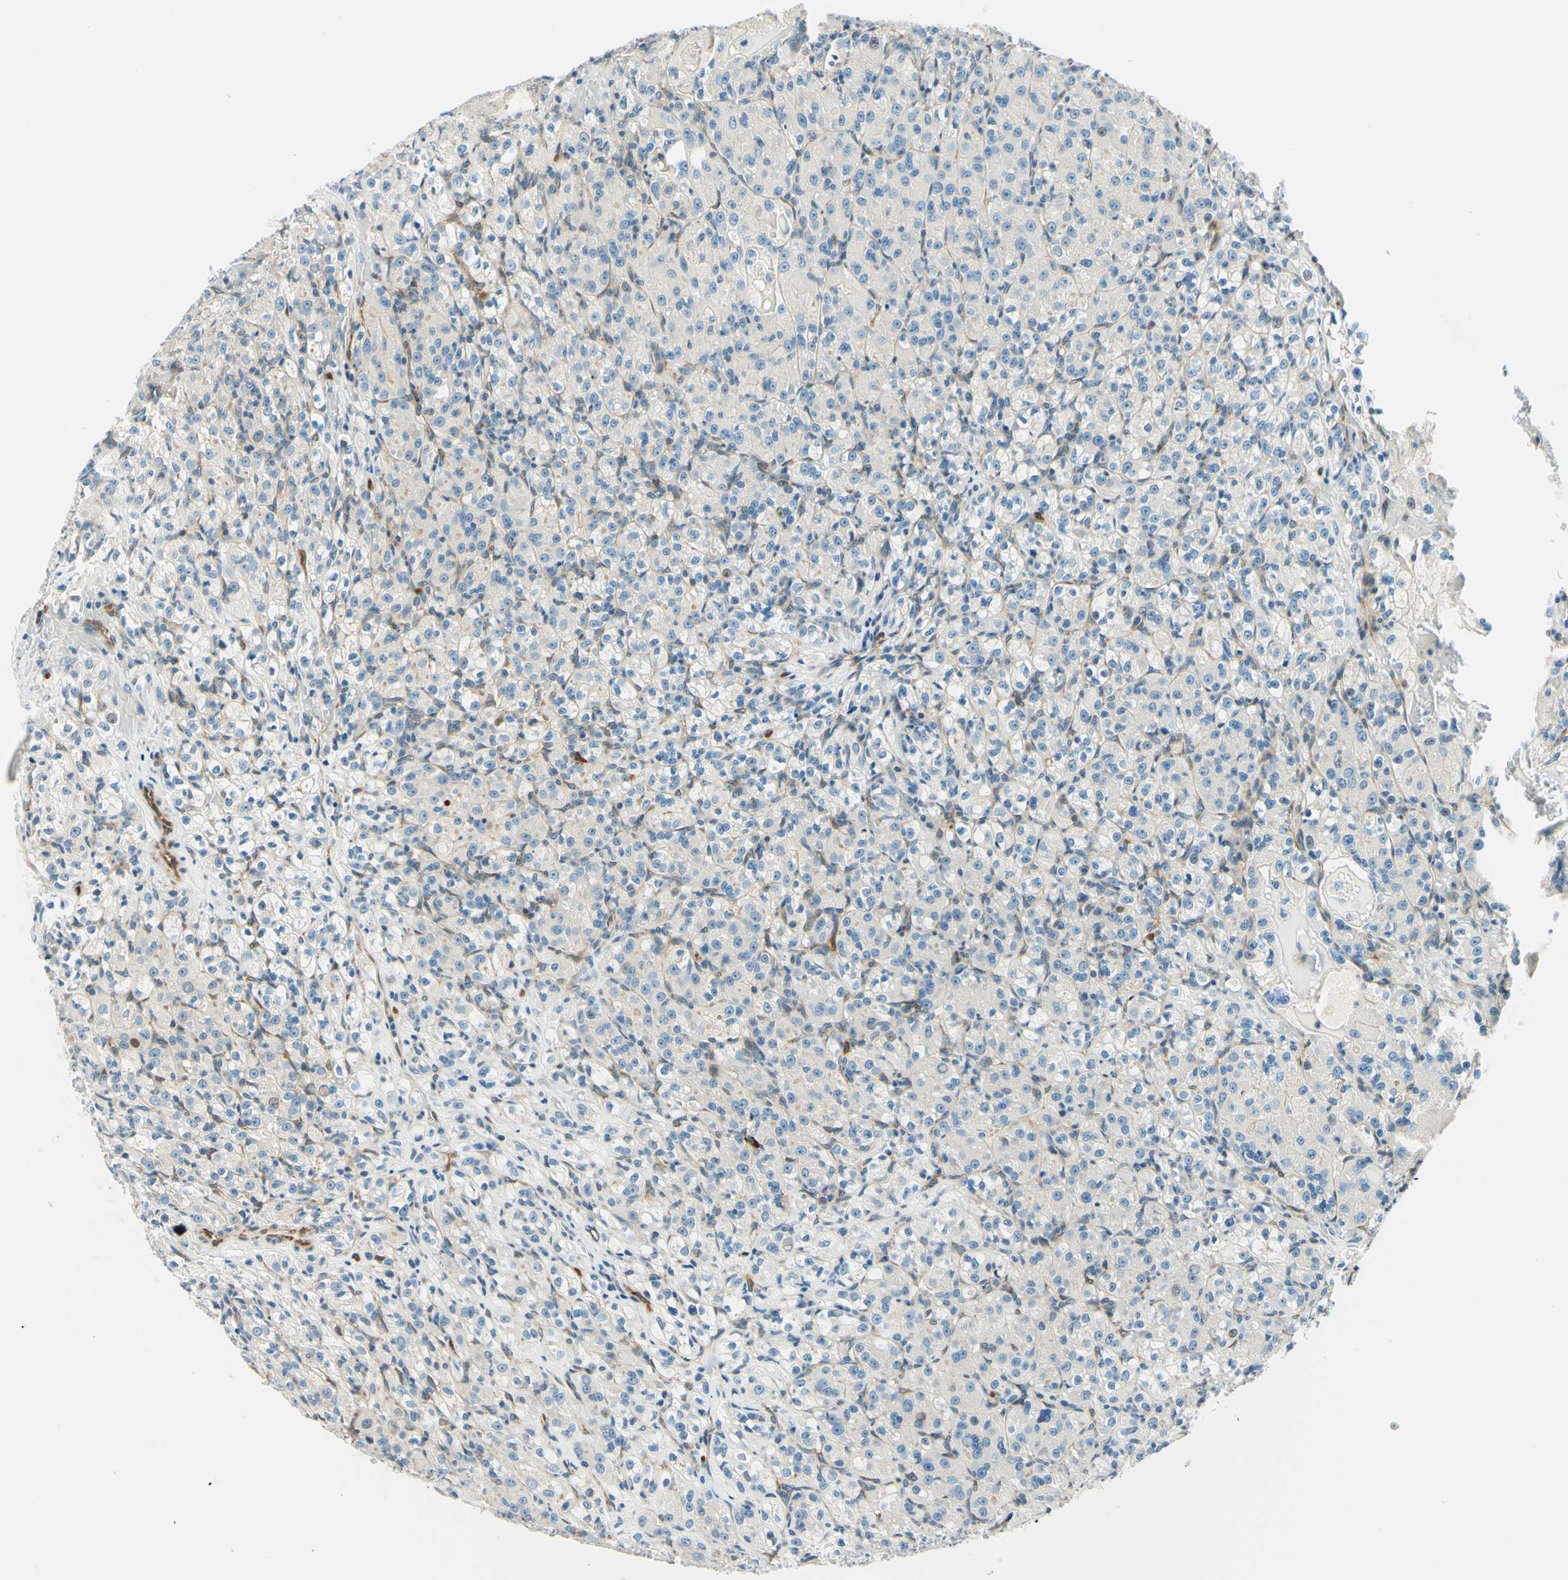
{"staining": {"intensity": "weak", "quantity": "<25%", "location": "cytoplasmic/membranous"}, "tissue": "renal cancer", "cell_type": "Tumor cells", "image_type": "cancer", "snomed": [{"axis": "morphology", "description": "Adenocarcinoma, NOS"}, {"axis": "topography", "description": "Kidney"}], "caption": "Immunohistochemistry of renal adenocarcinoma shows no positivity in tumor cells.", "gene": "TAOK2", "patient": {"sex": "male", "age": 61}}